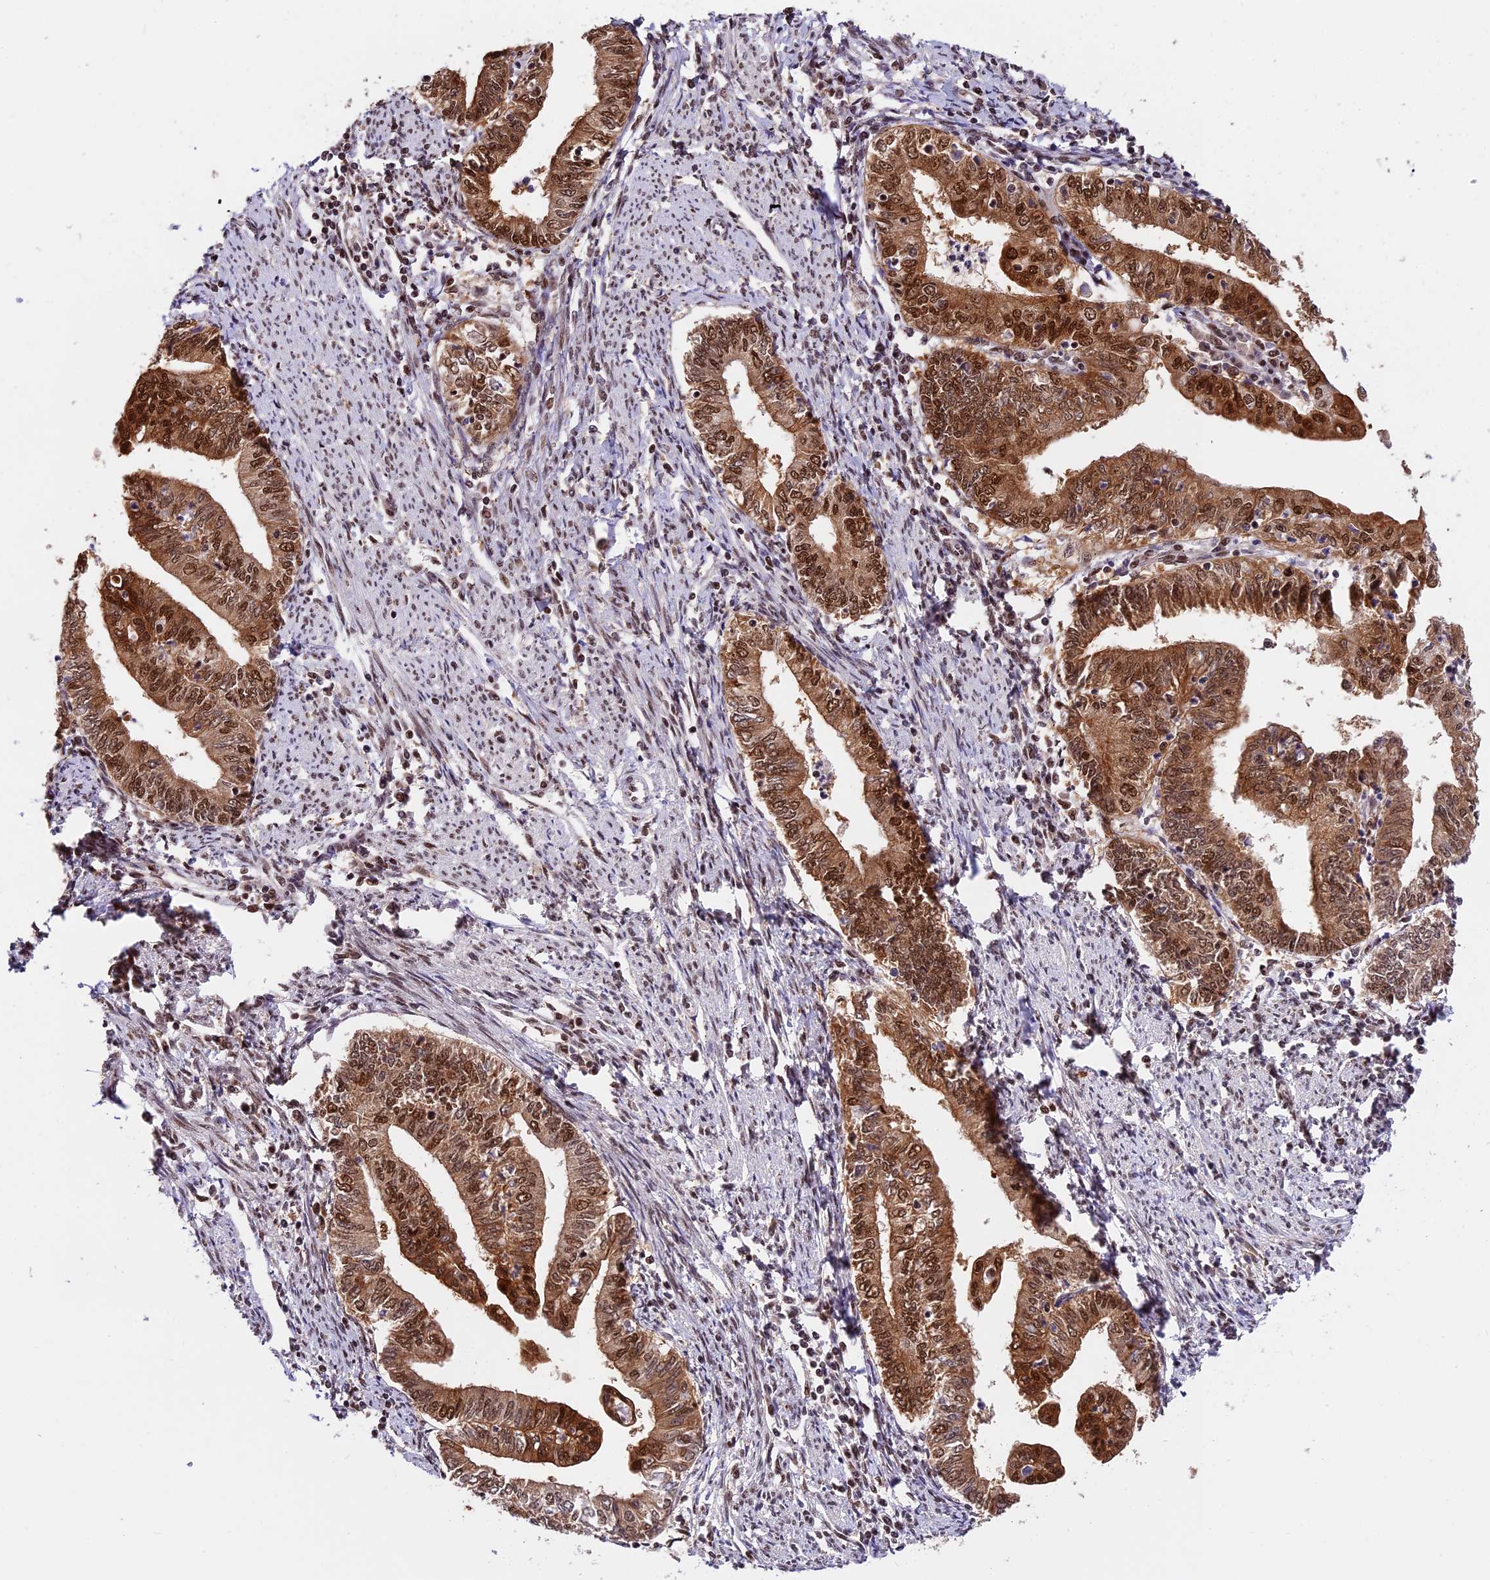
{"staining": {"intensity": "moderate", "quantity": ">75%", "location": "cytoplasmic/membranous,nuclear"}, "tissue": "endometrial cancer", "cell_type": "Tumor cells", "image_type": "cancer", "snomed": [{"axis": "morphology", "description": "Adenocarcinoma, NOS"}, {"axis": "topography", "description": "Endometrium"}], "caption": "This histopathology image displays IHC staining of human endometrial cancer (adenocarcinoma), with medium moderate cytoplasmic/membranous and nuclear expression in approximately >75% of tumor cells.", "gene": "RAMAC", "patient": {"sex": "female", "age": 66}}